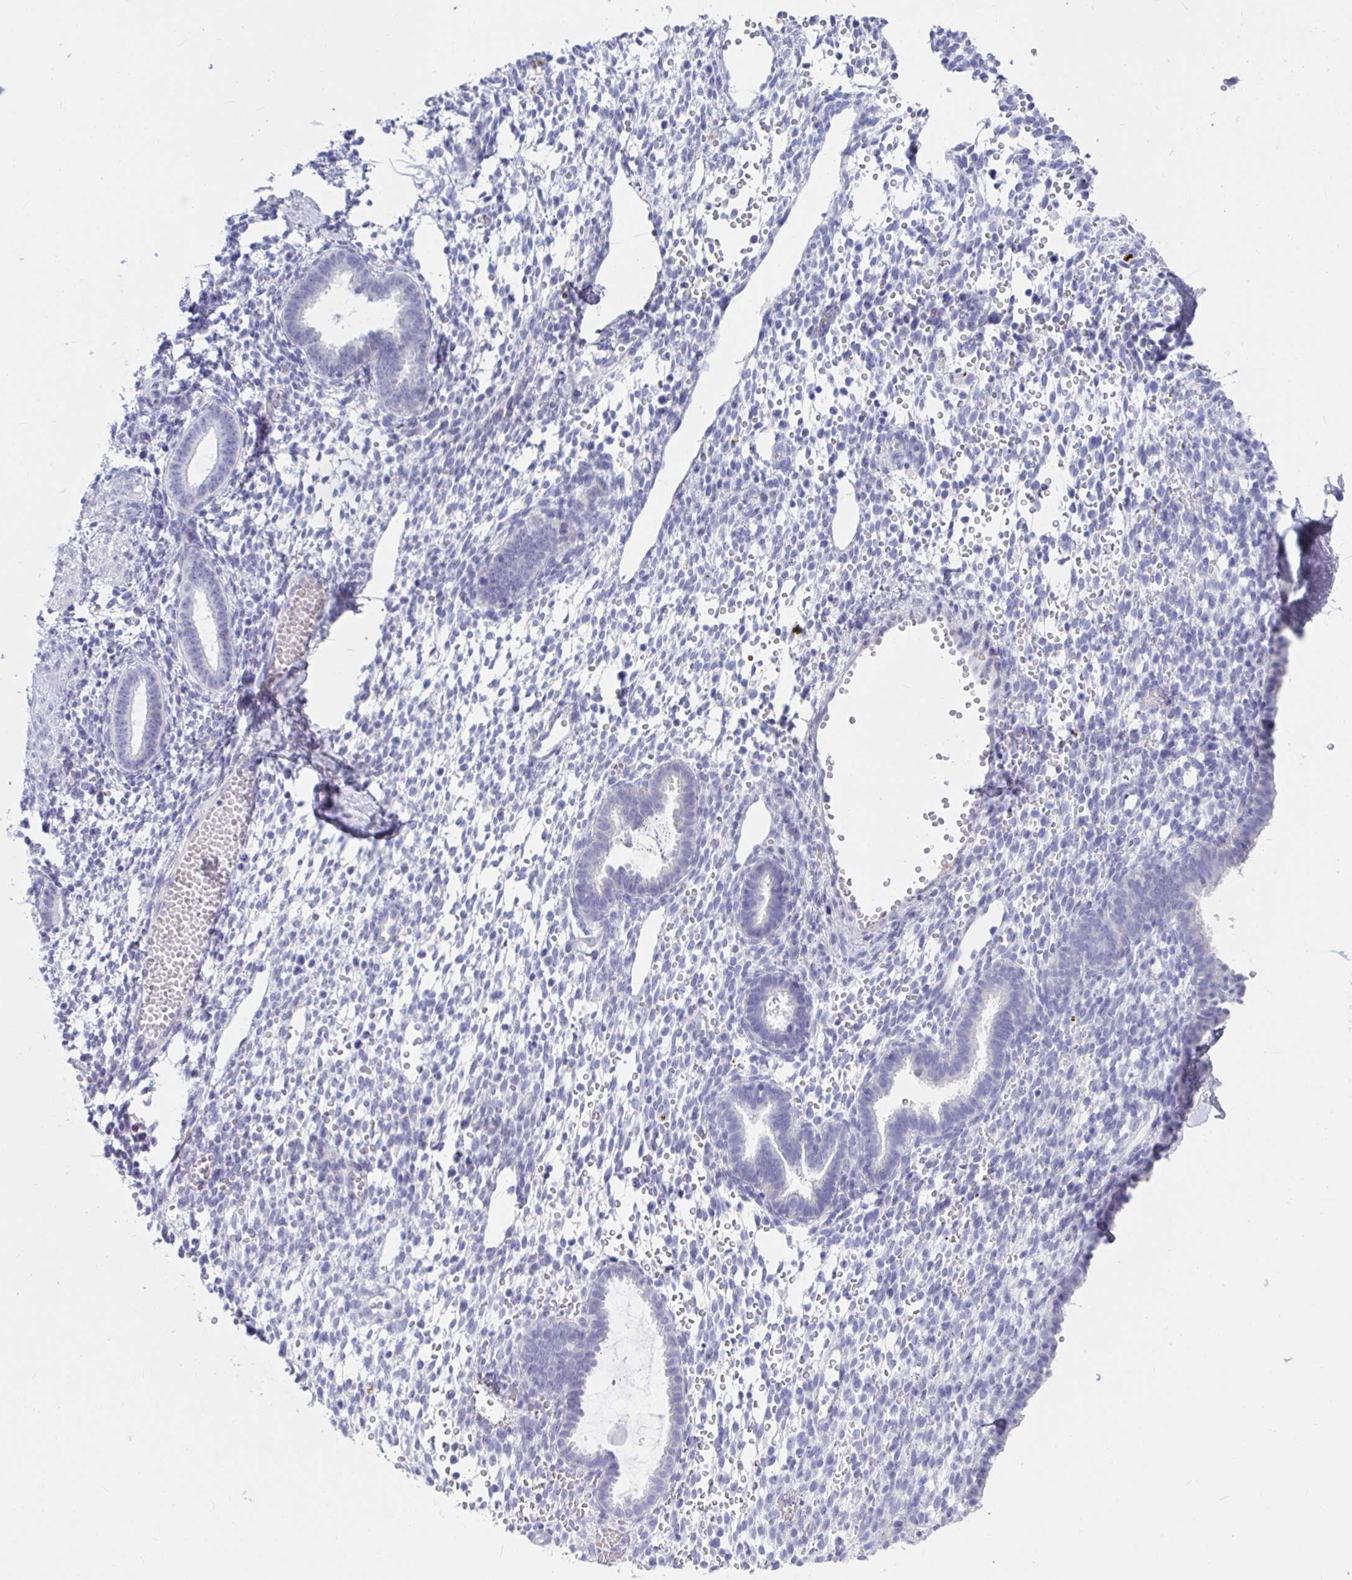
{"staining": {"intensity": "negative", "quantity": "none", "location": "none"}, "tissue": "endometrium", "cell_type": "Cells in endometrial stroma", "image_type": "normal", "snomed": [{"axis": "morphology", "description": "Normal tissue, NOS"}, {"axis": "topography", "description": "Endometrium"}], "caption": "IHC image of benign human endometrium stained for a protein (brown), which demonstrates no staining in cells in endometrial stroma.", "gene": "NPY", "patient": {"sex": "female", "age": 36}}